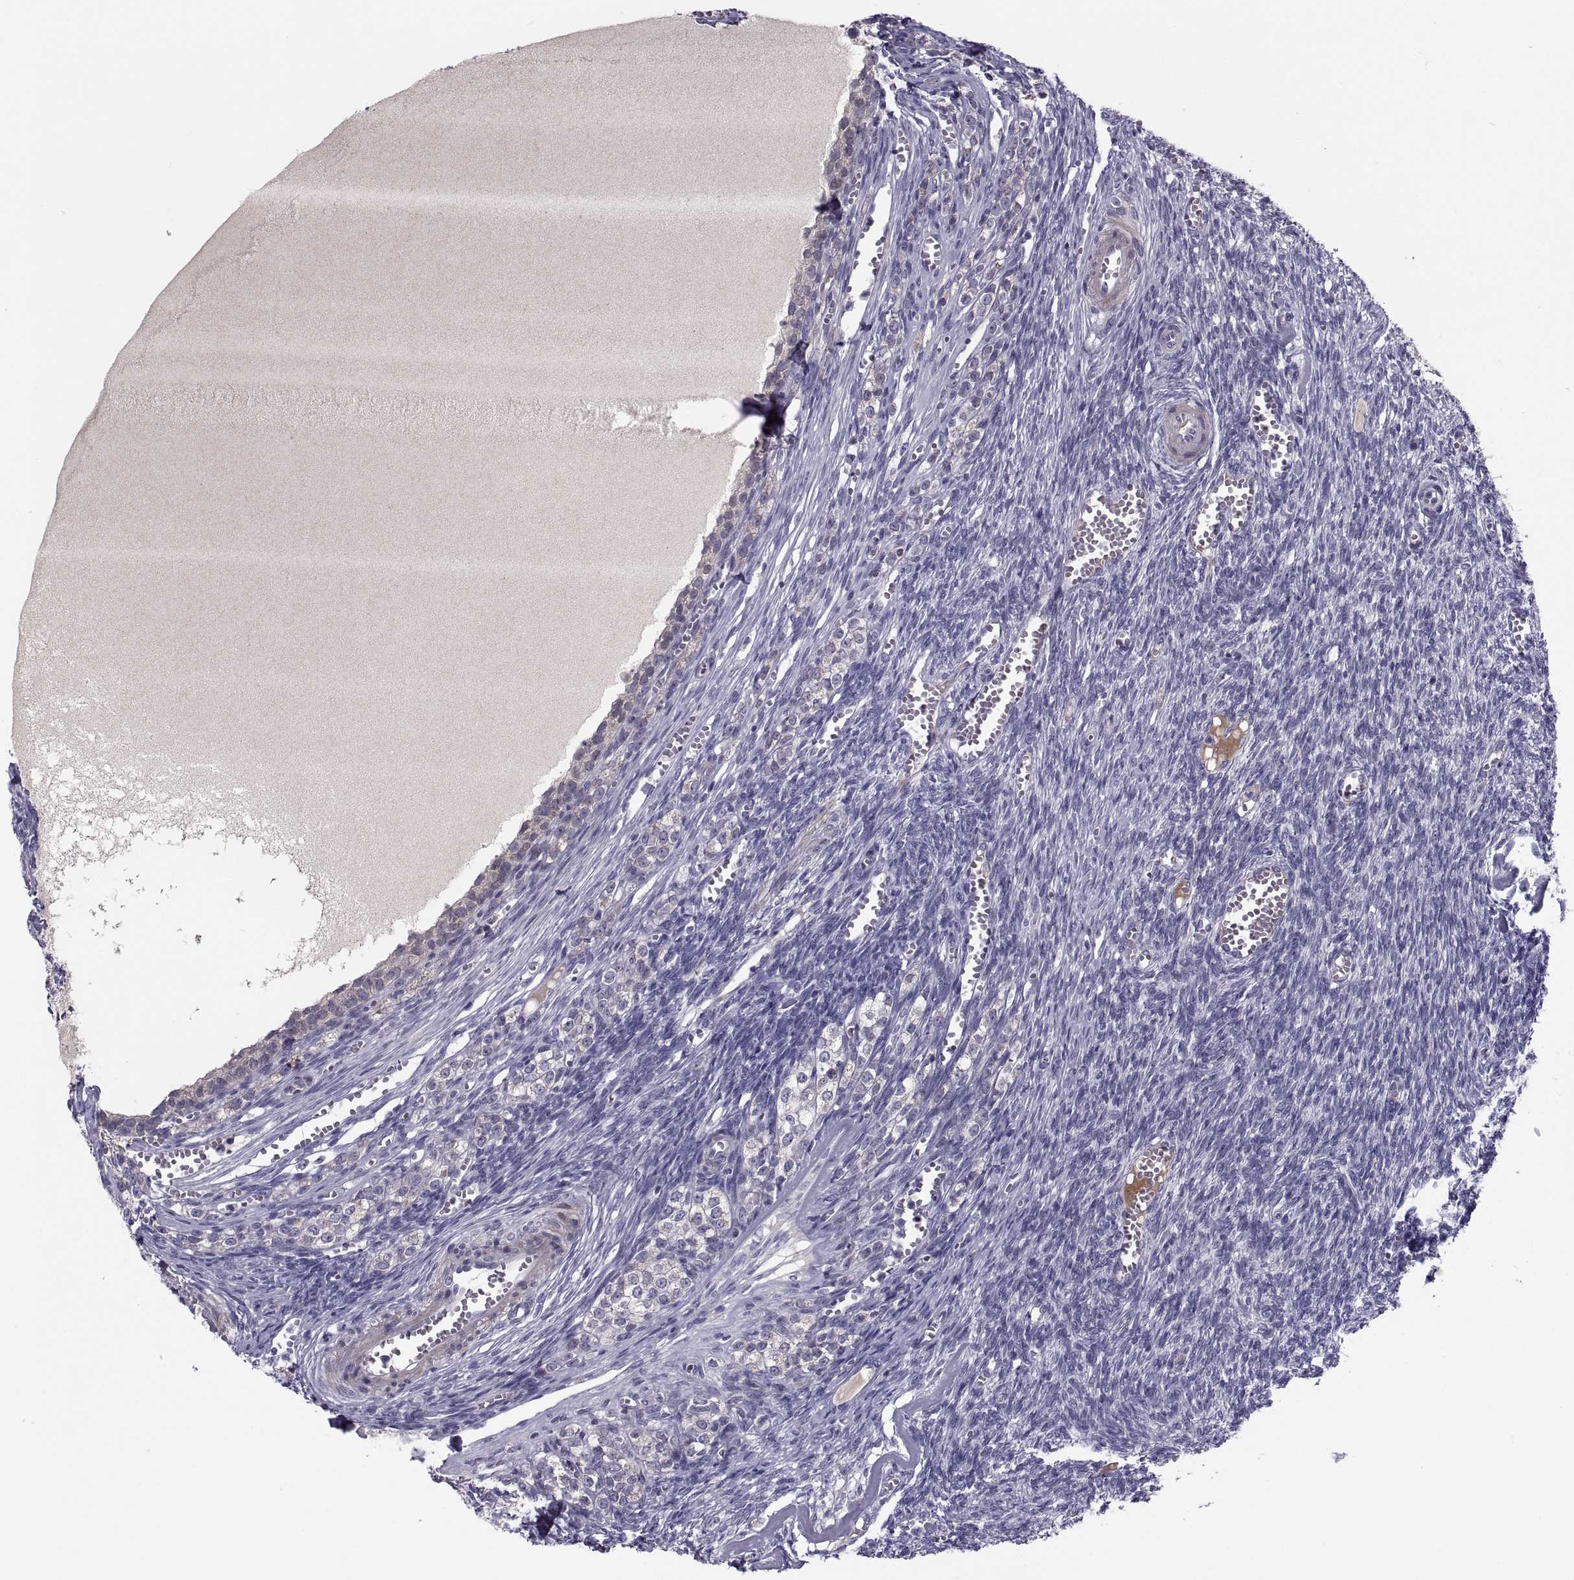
{"staining": {"intensity": "negative", "quantity": "none", "location": "none"}, "tissue": "ovary", "cell_type": "Follicle cells", "image_type": "normal", "snomed": [{"axis": "morphology", "description": "Normal tissue, NOS"}, {"axis": "topography", "description": "Ovary"}], "caption": "An IHC photomicrograph of normal ovary is shown. There is no staining in follicle cells of ovary.", "gene": "PDZRN4", "patient": {"sex": "female", "age": 43}}